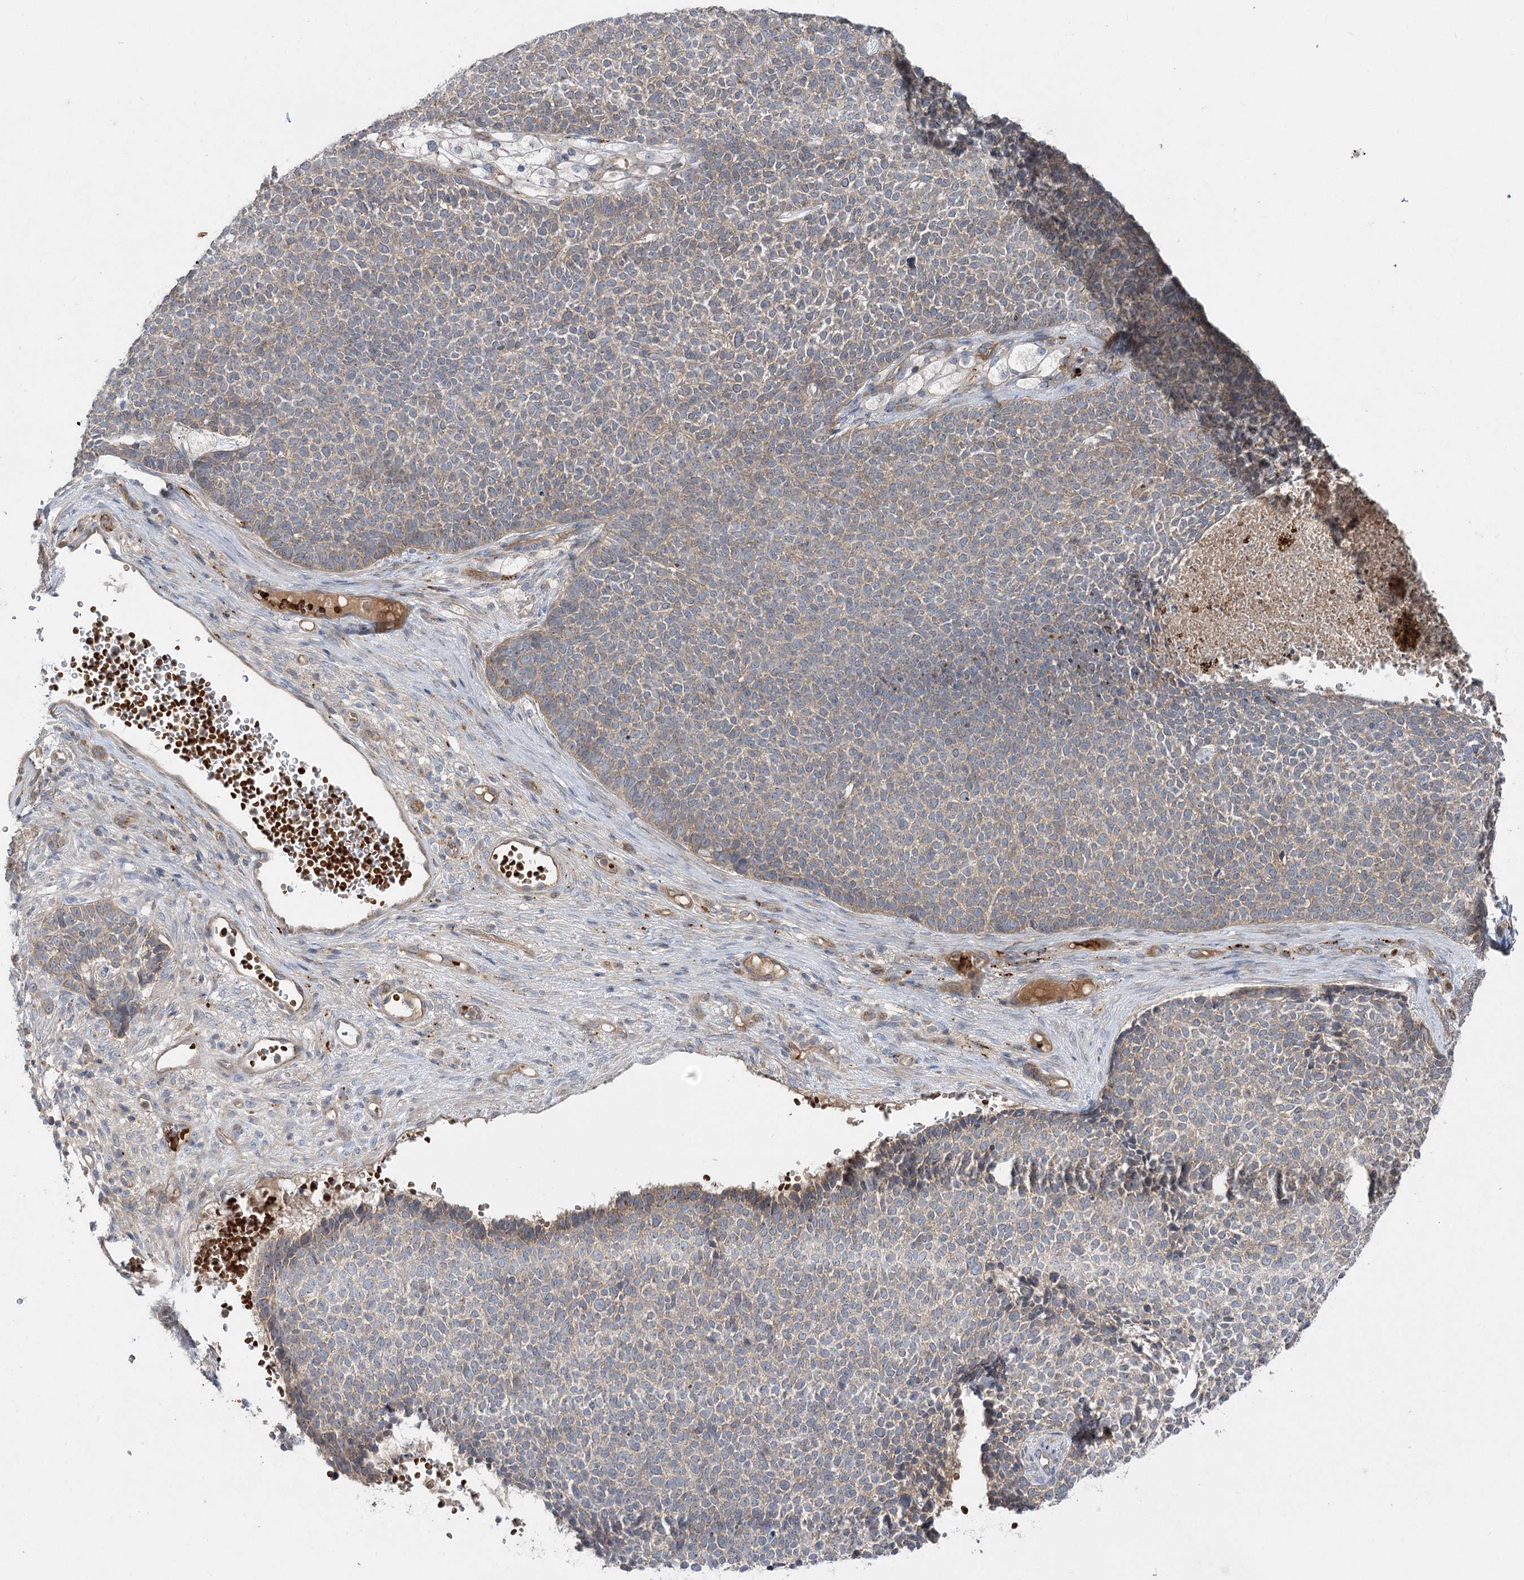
{"staining": {"intensity": "weak", "quantity": ">75%", "location": "cytoplasmic/membranous"}, "tissue": "skin cancer", "cell_type": "Tumor cells", "image_type": "cancer", "snomed": [{"axis": "morphology", "description": "Basal cell carcinoma"}, {"axis": "topography", "description": "Skin"}], "caption": "Basal cell carcinoma (skin) was stained to show a protein in brown. There is low levels of weak cytoplasmic/membranous positivity in approximately >75% of tumor cells.", "gene": "KIAA0825", "patient": {"sex": "female", "age": 84}}